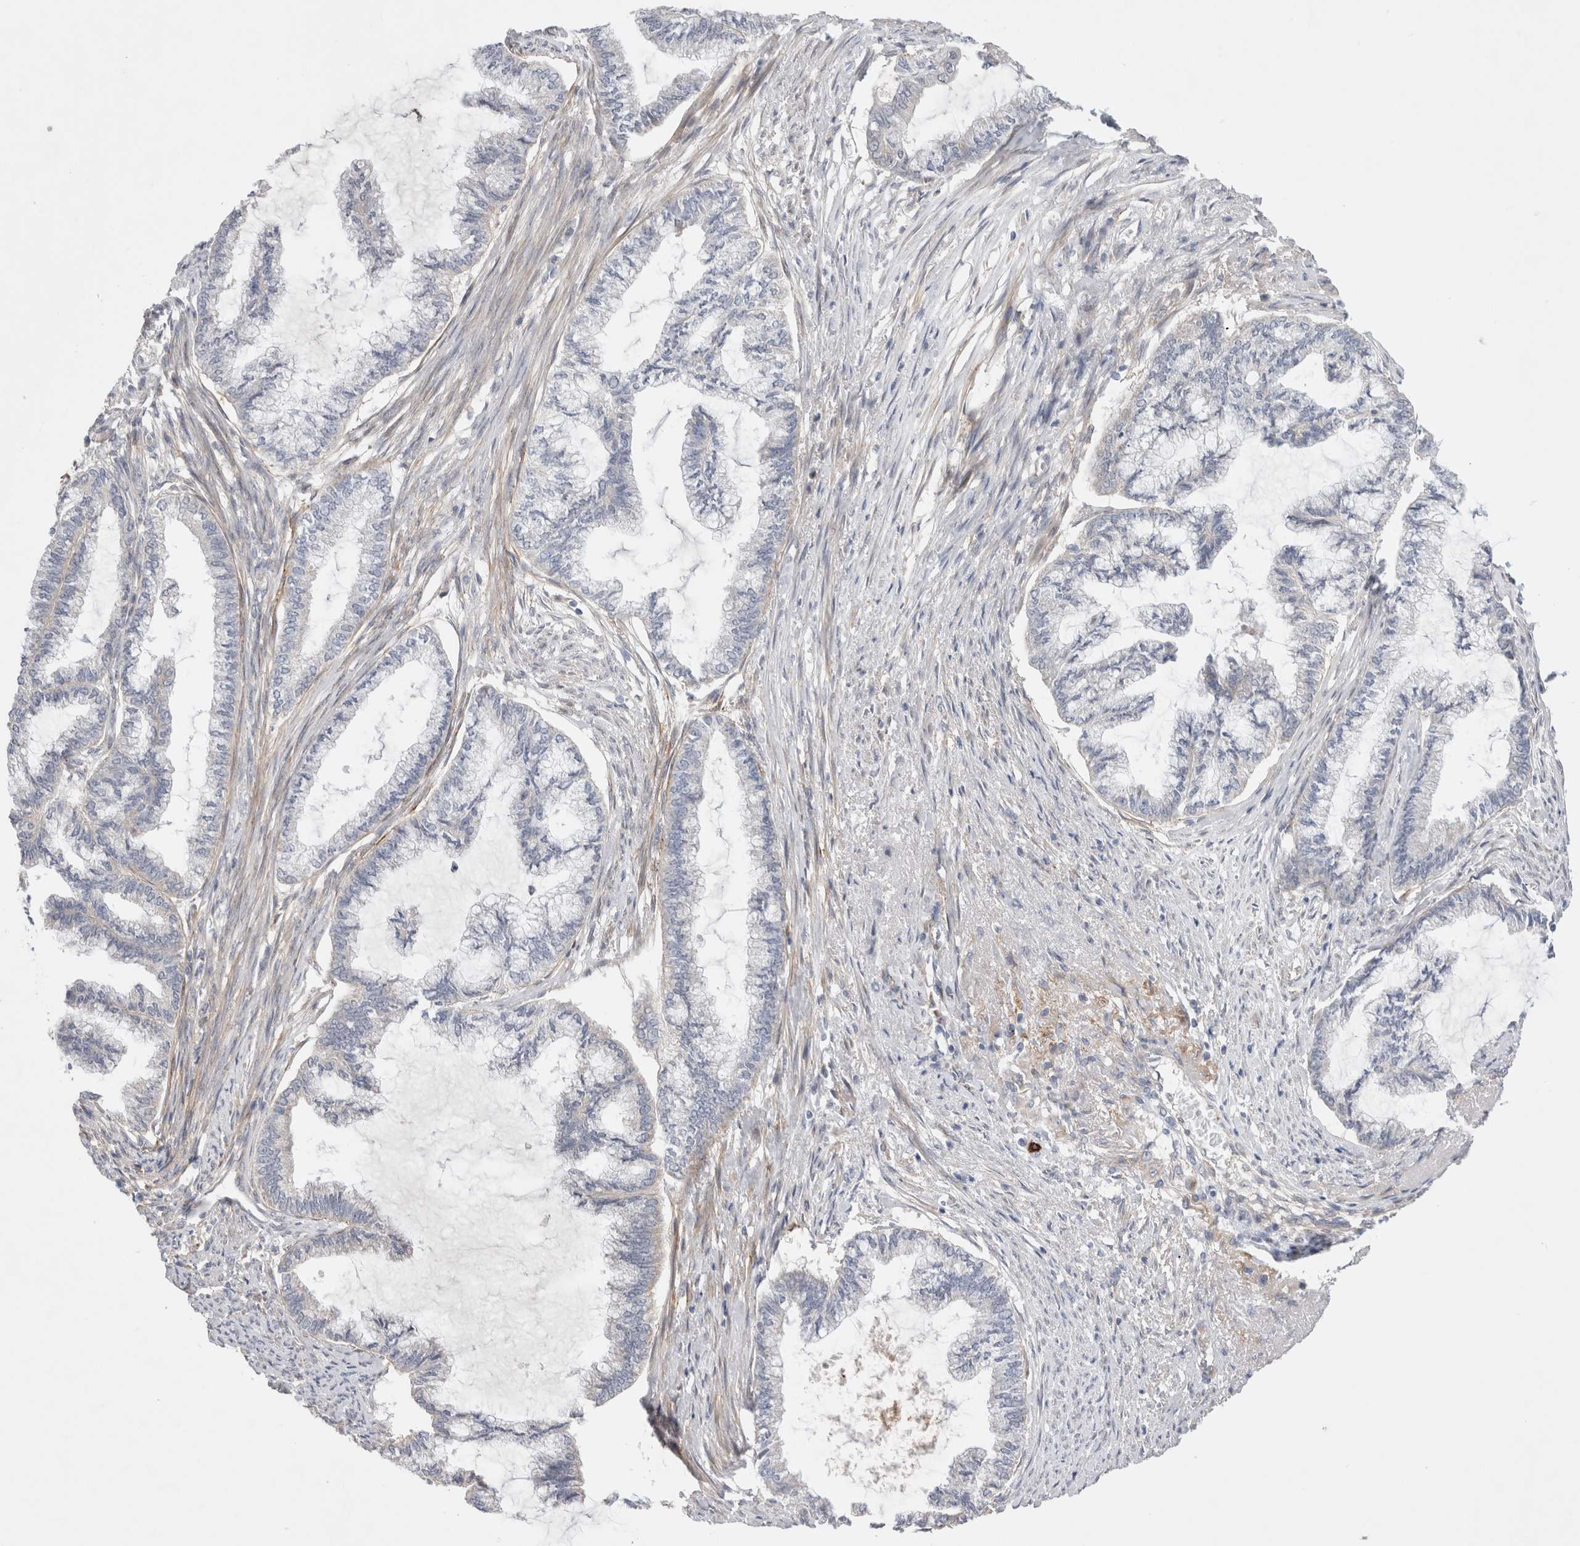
{"staining": {"intensity": "negative", "quantity": "none", "location": "none"}, "tissue": "endometrial cancer", "cell_type": "Tumor cells", "image_type": "cancer", "snomed": [{"axis": "morphology", "description": "Adenocarcinoma, NOS"}, {"axis": "topography", "description": "Endometrium"}], "caption": "This is an immunohistochemistry micrograph of adenocarcinoma (endometrial). There is no expression in tumor cells.", "gene": "GSDMB", "patient": {"sex": "female", "age": 86}}